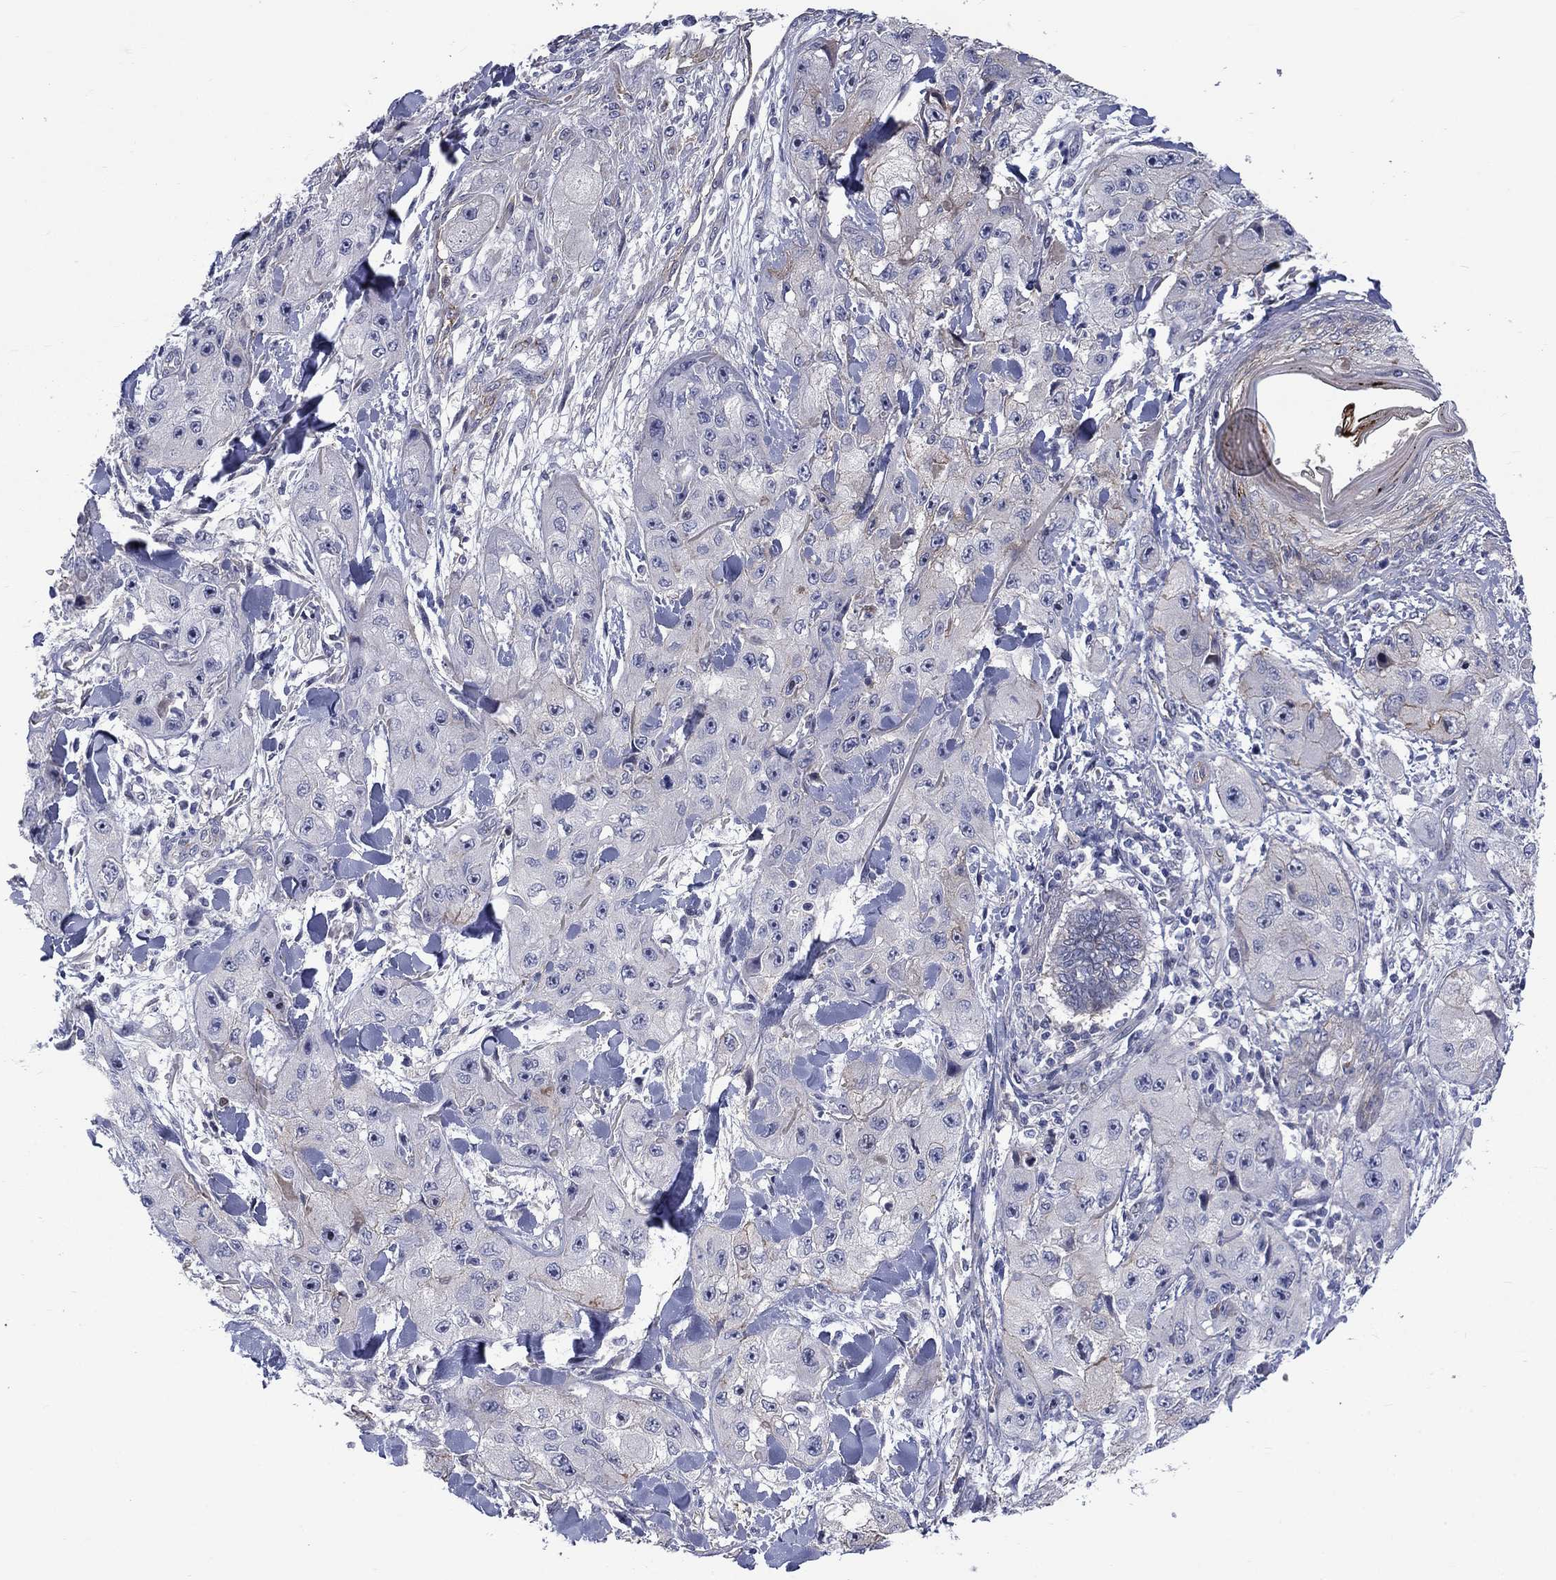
{"staining": {"intensity": "moderate", "quantity": "<25%", "location": "cytoplasmic/membranous"}, "tissue": "skin cancer", "cell_type": "Tumor cells", "image_type": "cancer", "snomed": [{"axis": "morphology", "description": "Squamous cell carcinoma, NOS"}, {"axis": "topography", "description": "Skin"}, {"axis": "topography", "description": "Subcutis"}], "caption": "Immunohistochemistry histopathology image of neoplastic tissue: human skin squamous cell carcinoma stained using immunohistochemistry reveals low levels of moderate protein expression localized specifically in the cytoplasmic/membranous of tumor cells, appearing as a cytoplasmic/membranous brown color.", "gene": "SLC1A1", "patient": {"sex": "male", "age": 73}}